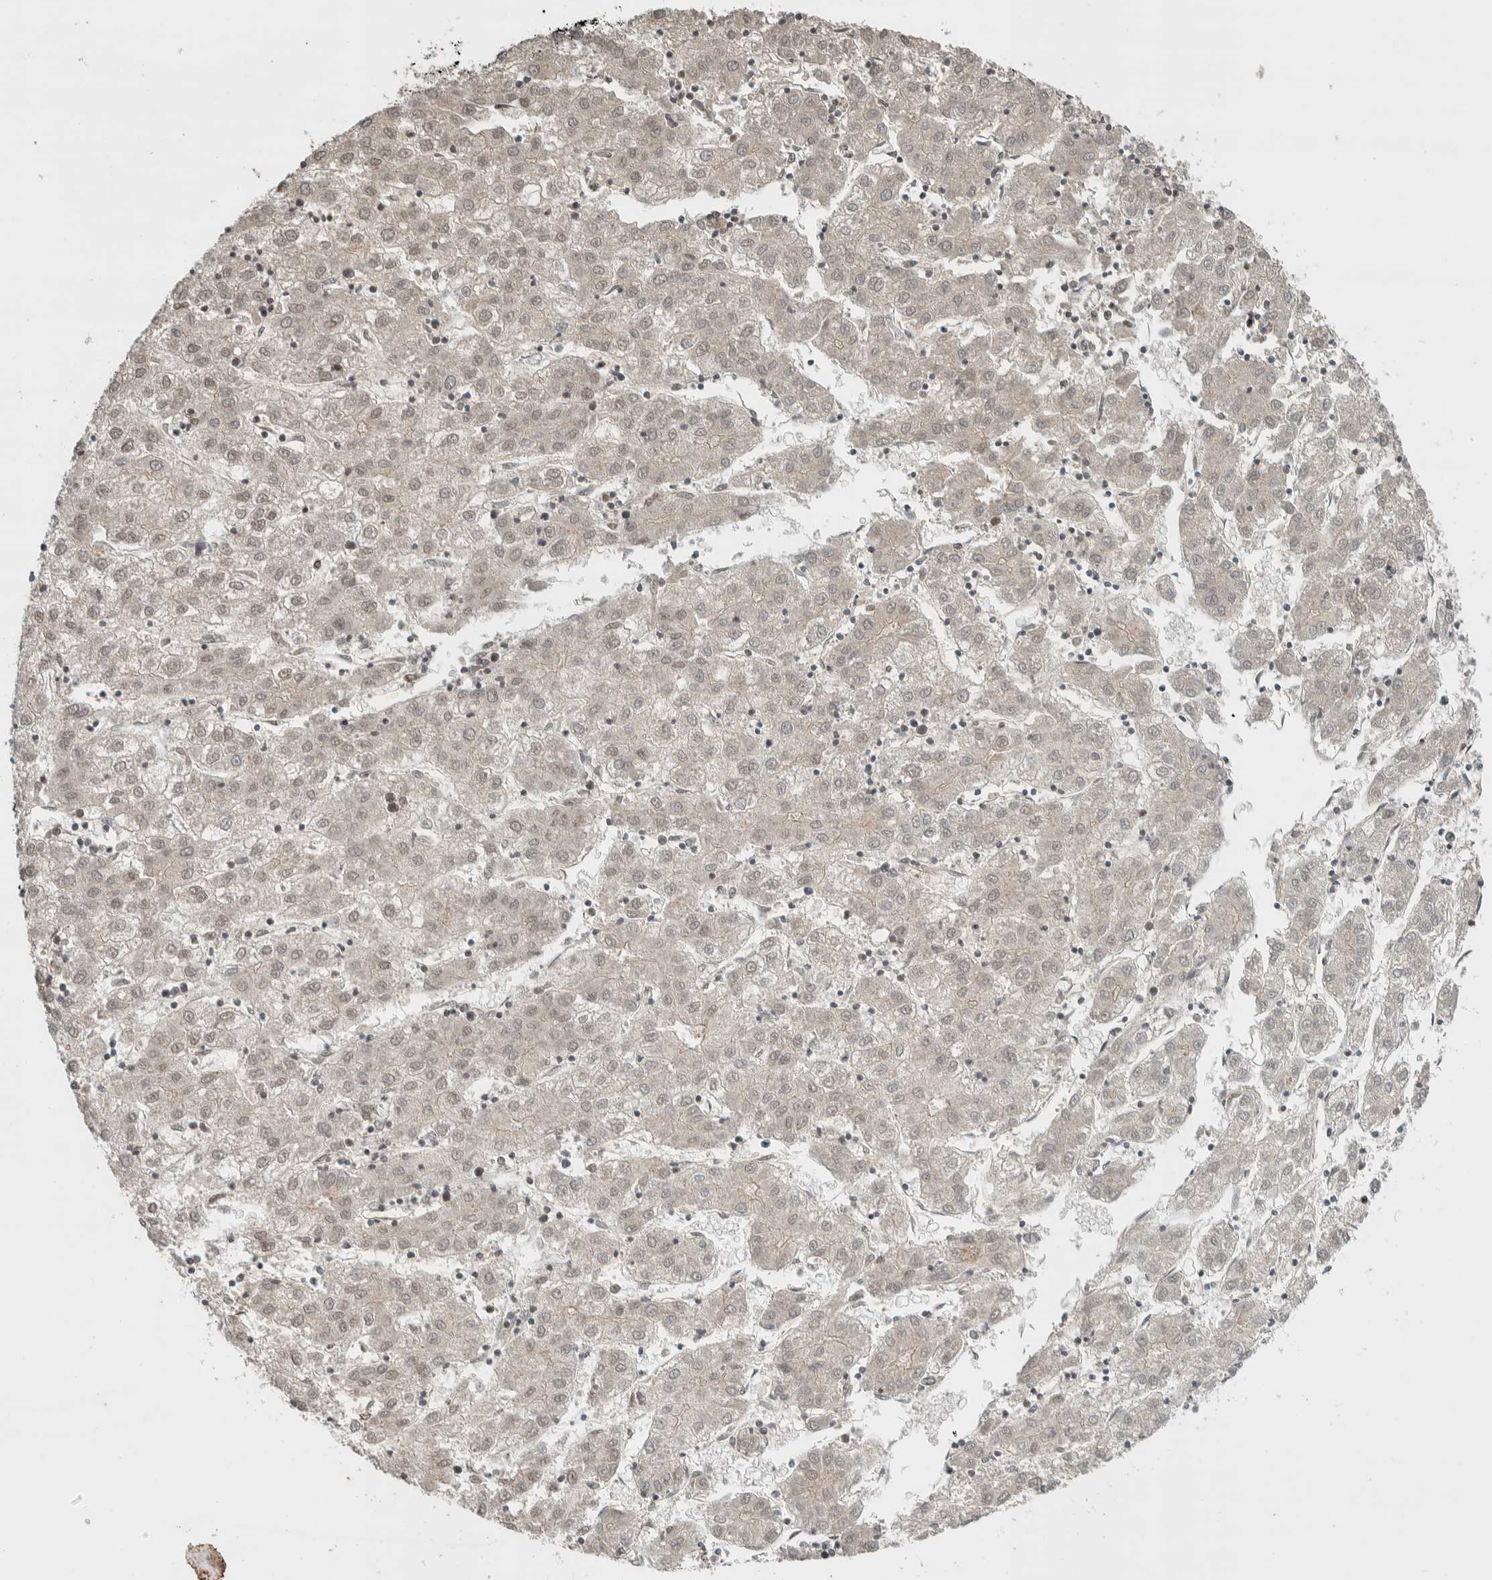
{"staining": {"intensity": "weak", "quantity": "25%-75%", "location": "cytoplasmic/membranous,nuclear"}, "tissue": "liver cancer", "cell_type": "Tumor cells", "image_type": "cancer", "snomed": [{"axis": "morphology", "description": "Carcinoma, Hepatocellular, NOS"}, {"axis": "topography", "description": "Liver"}], "caption": "The histopathology image exhibits immunohistochemical staining of hepatocellular carcinoma (liver). There is weak cytoplasmic/membranous and nuclear staining is present in about 25%-75% of tumor cells. (DAB = brown stain, brightfield microscopy at high magnification).", "gene": "STXBP4", "patient": {"sex": "male", "age": 72}}